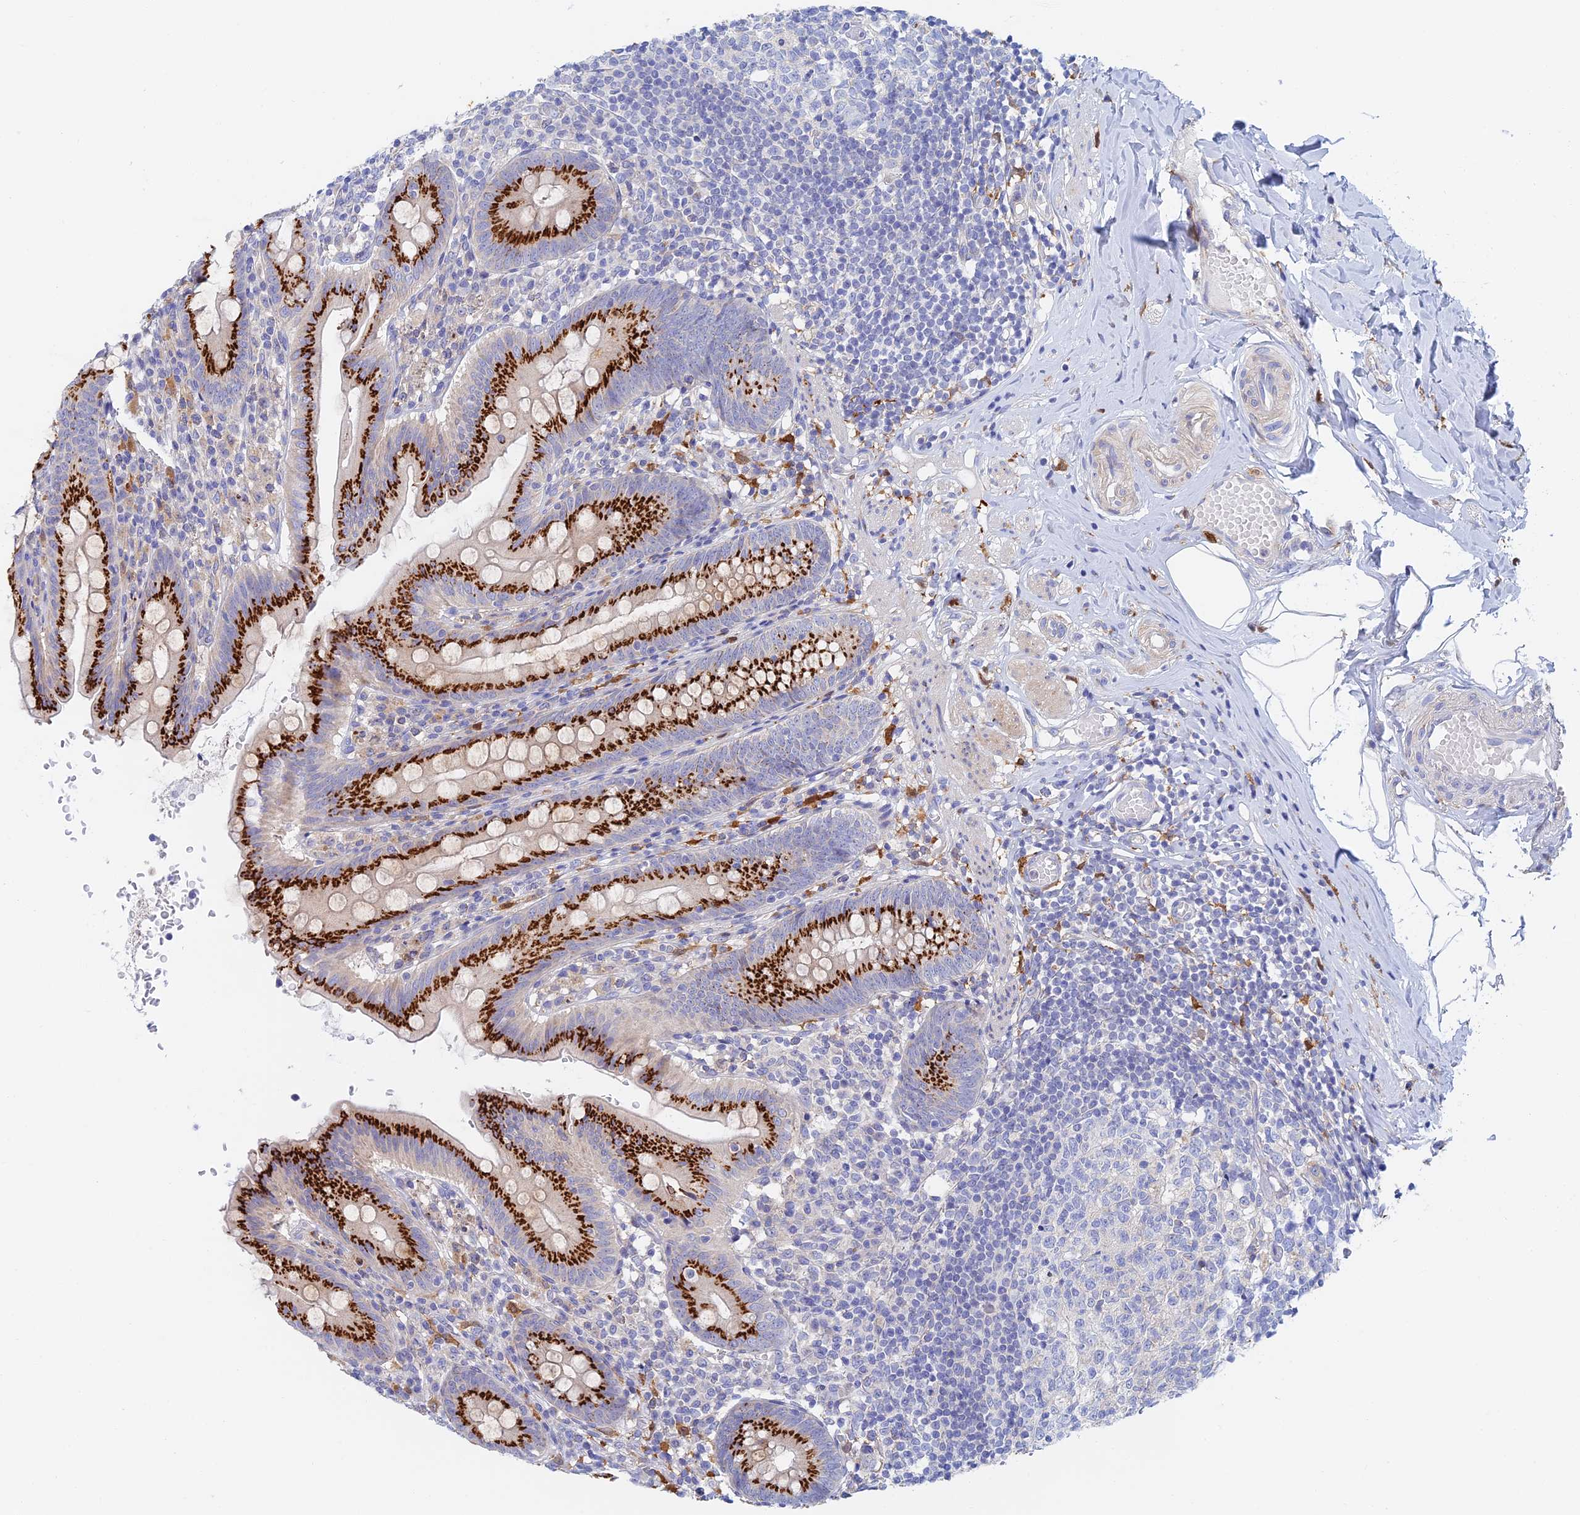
{"staining": {"intensity": "strong", "quantity": "25%-75%", "location": "cytoplasmic/membranous"}, "tissue": "appendix", "cell_type": "Glandular cells", "image_type": "normal", "snomed": [{"axis": "morphology", "description": "Normal tissue, NOS"}, {"axis": "topography", "description": "Appendix"}], "caption": "This photomicrograph reveals immunohistochemistry staining of unremarkable human appendix, with high strong cytoplasmic/membranous staining in approximately 25%-75% of glandular cells.", "gene": "SLC24A3", "patient": {"sex": "male", "age": 55}}